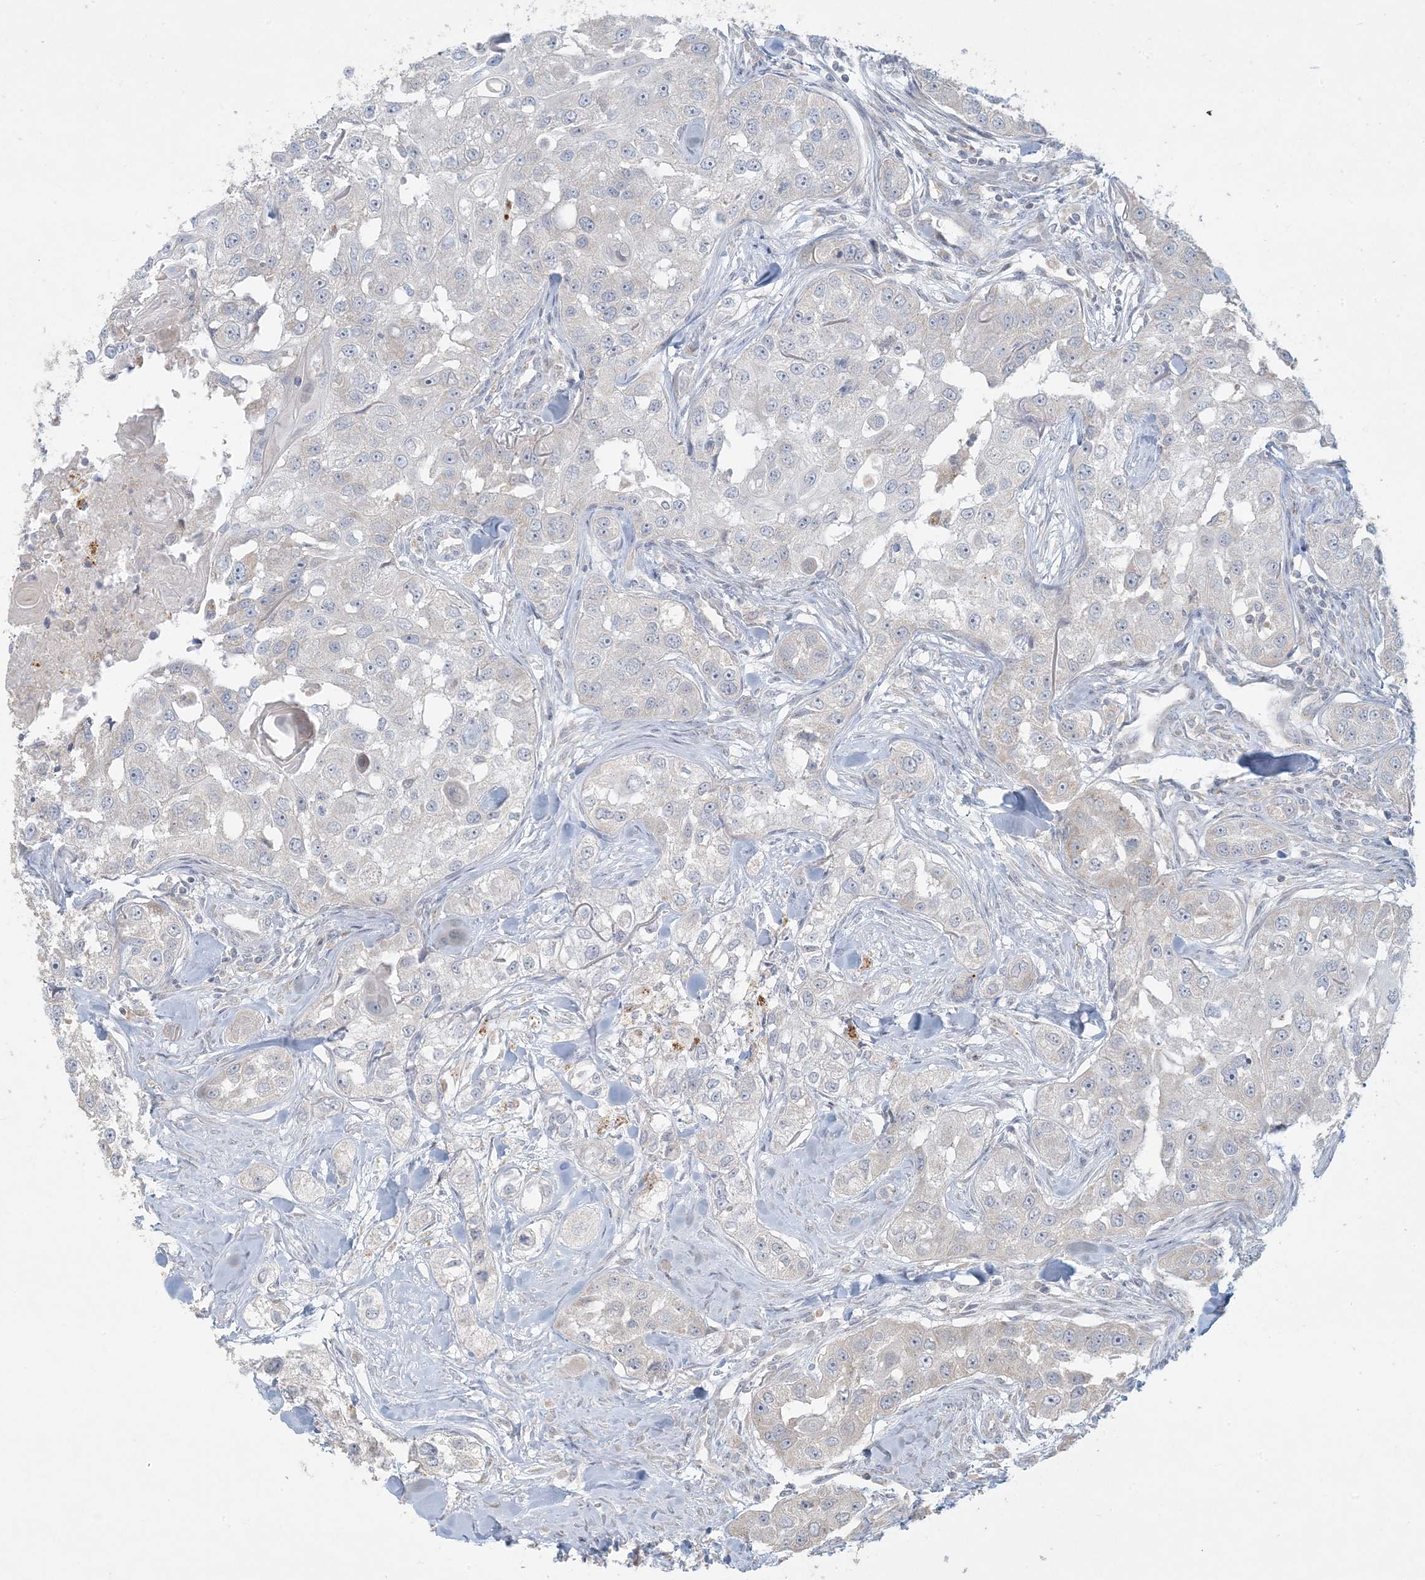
{"staining": {"intensity": "negative", "quantity": "none", "location": "none"}, "tissue": "head and neck cancer", "cell_type": "Tumor cells", "image_type": "cancer", "snomed": [{"axis": "morphology", "description": "Normal tissue, NOS"}, {"axis": "morphology", "description": "Squamous cell carcinoma, NOS"}, {"axis": "topography", "description": "Skeletal muscle"}, {"axis": "topography", "description": "Head-Neck"}], "caption": "There is no significant expression in tumor cells of squamous cell carcinoma (head and neck).", "gene": "MCAT", "patient": {"sex": "male", "age": 51}}